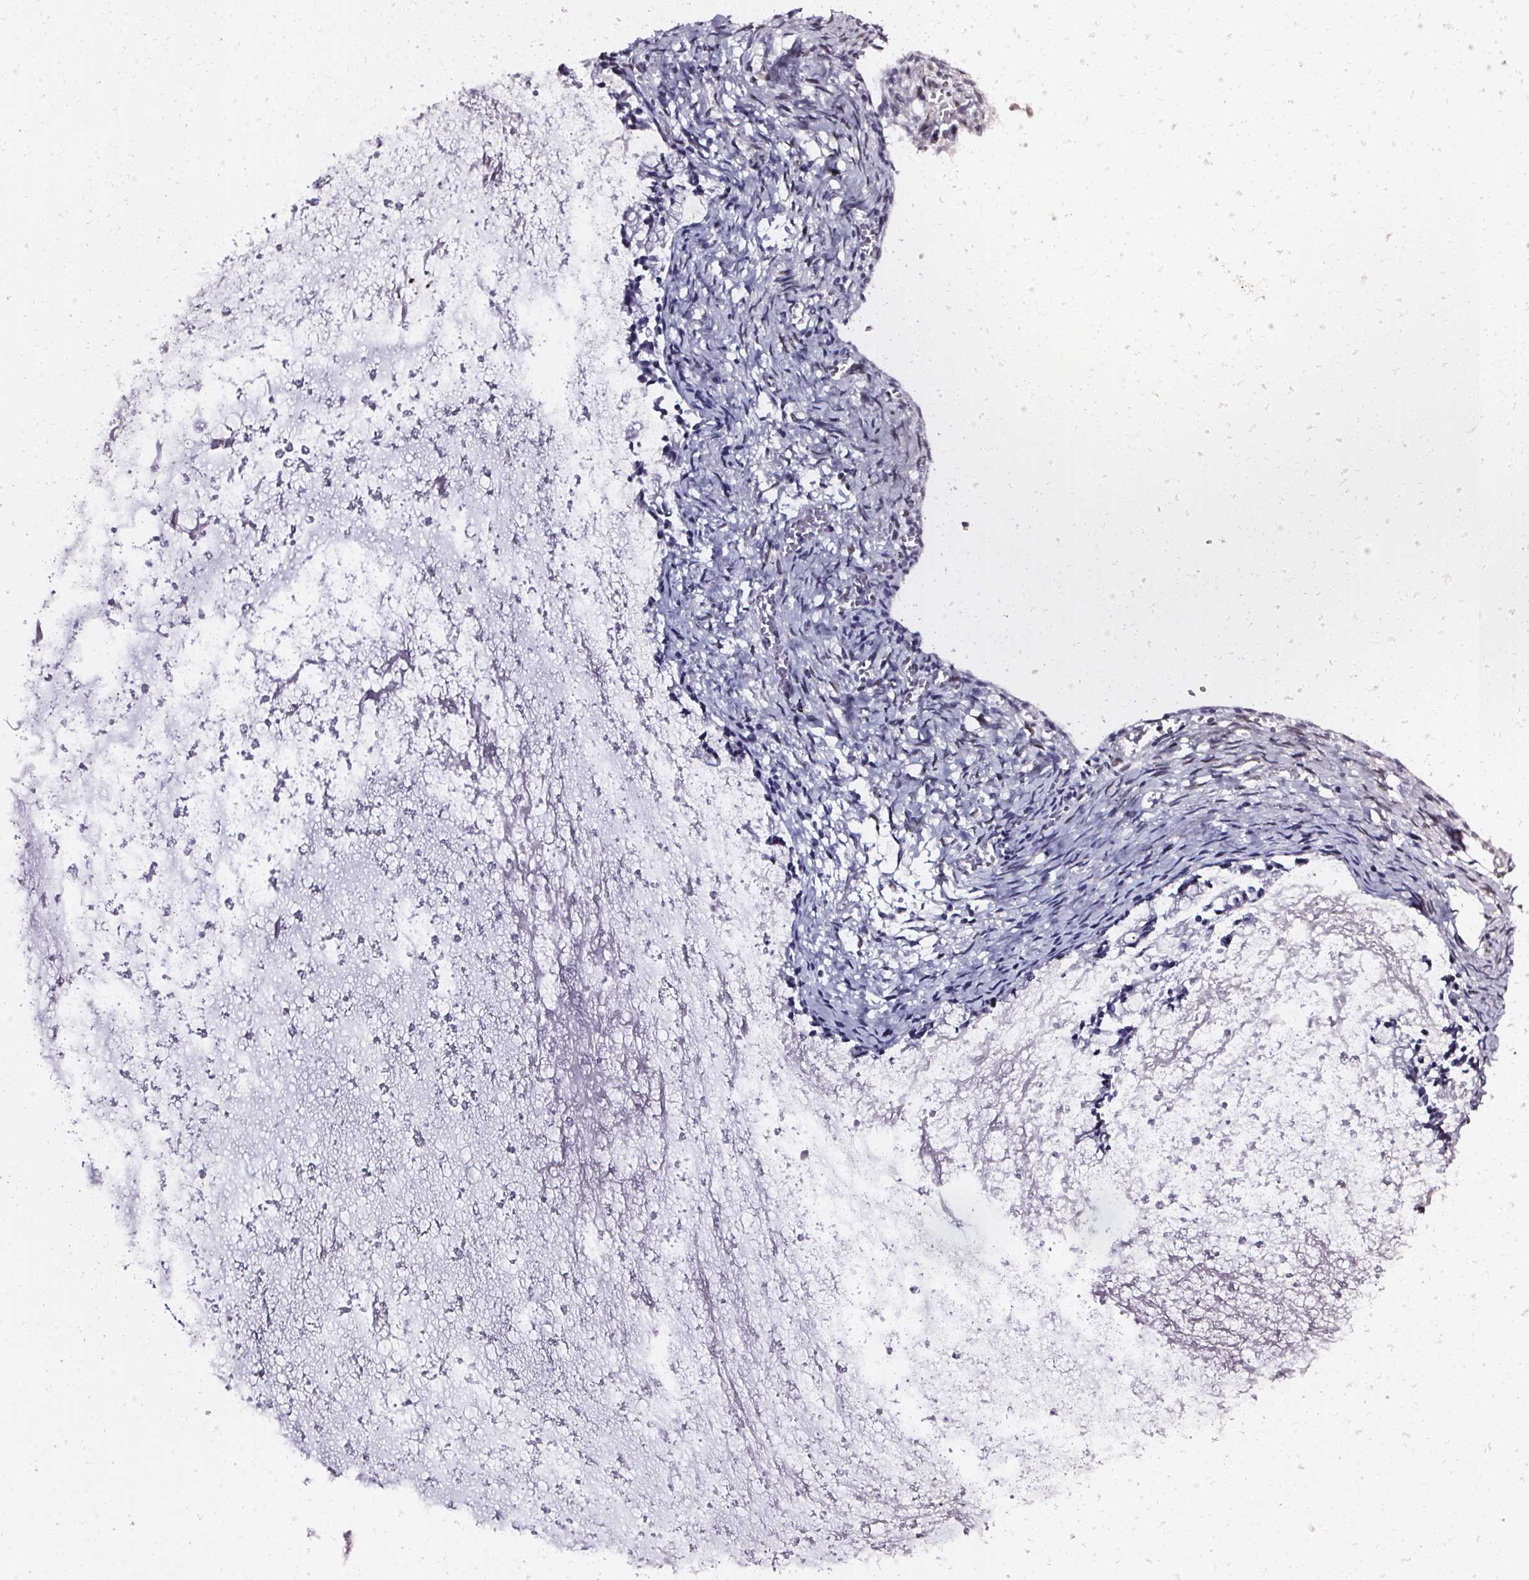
{"staining": {"intensity": "negative", "quantity": "none", "location": "none"}, "tissue": "ovarian cancer", "cell_type": "Tumor cells", "image_type": "cancer", "snomed": [{"axis": "morphology", "description": "Cystadenocarcinoma, mucinous, NOS"}, {"axis": "topography", "description": "Ovary"}], "caption": "The photomicrograph reveals no significant positivity in tumor cells of mucinous cystadenocarcinoma (ovarian).", "gene": "GP6", "patient": {"sex": "female", "age": 67}}